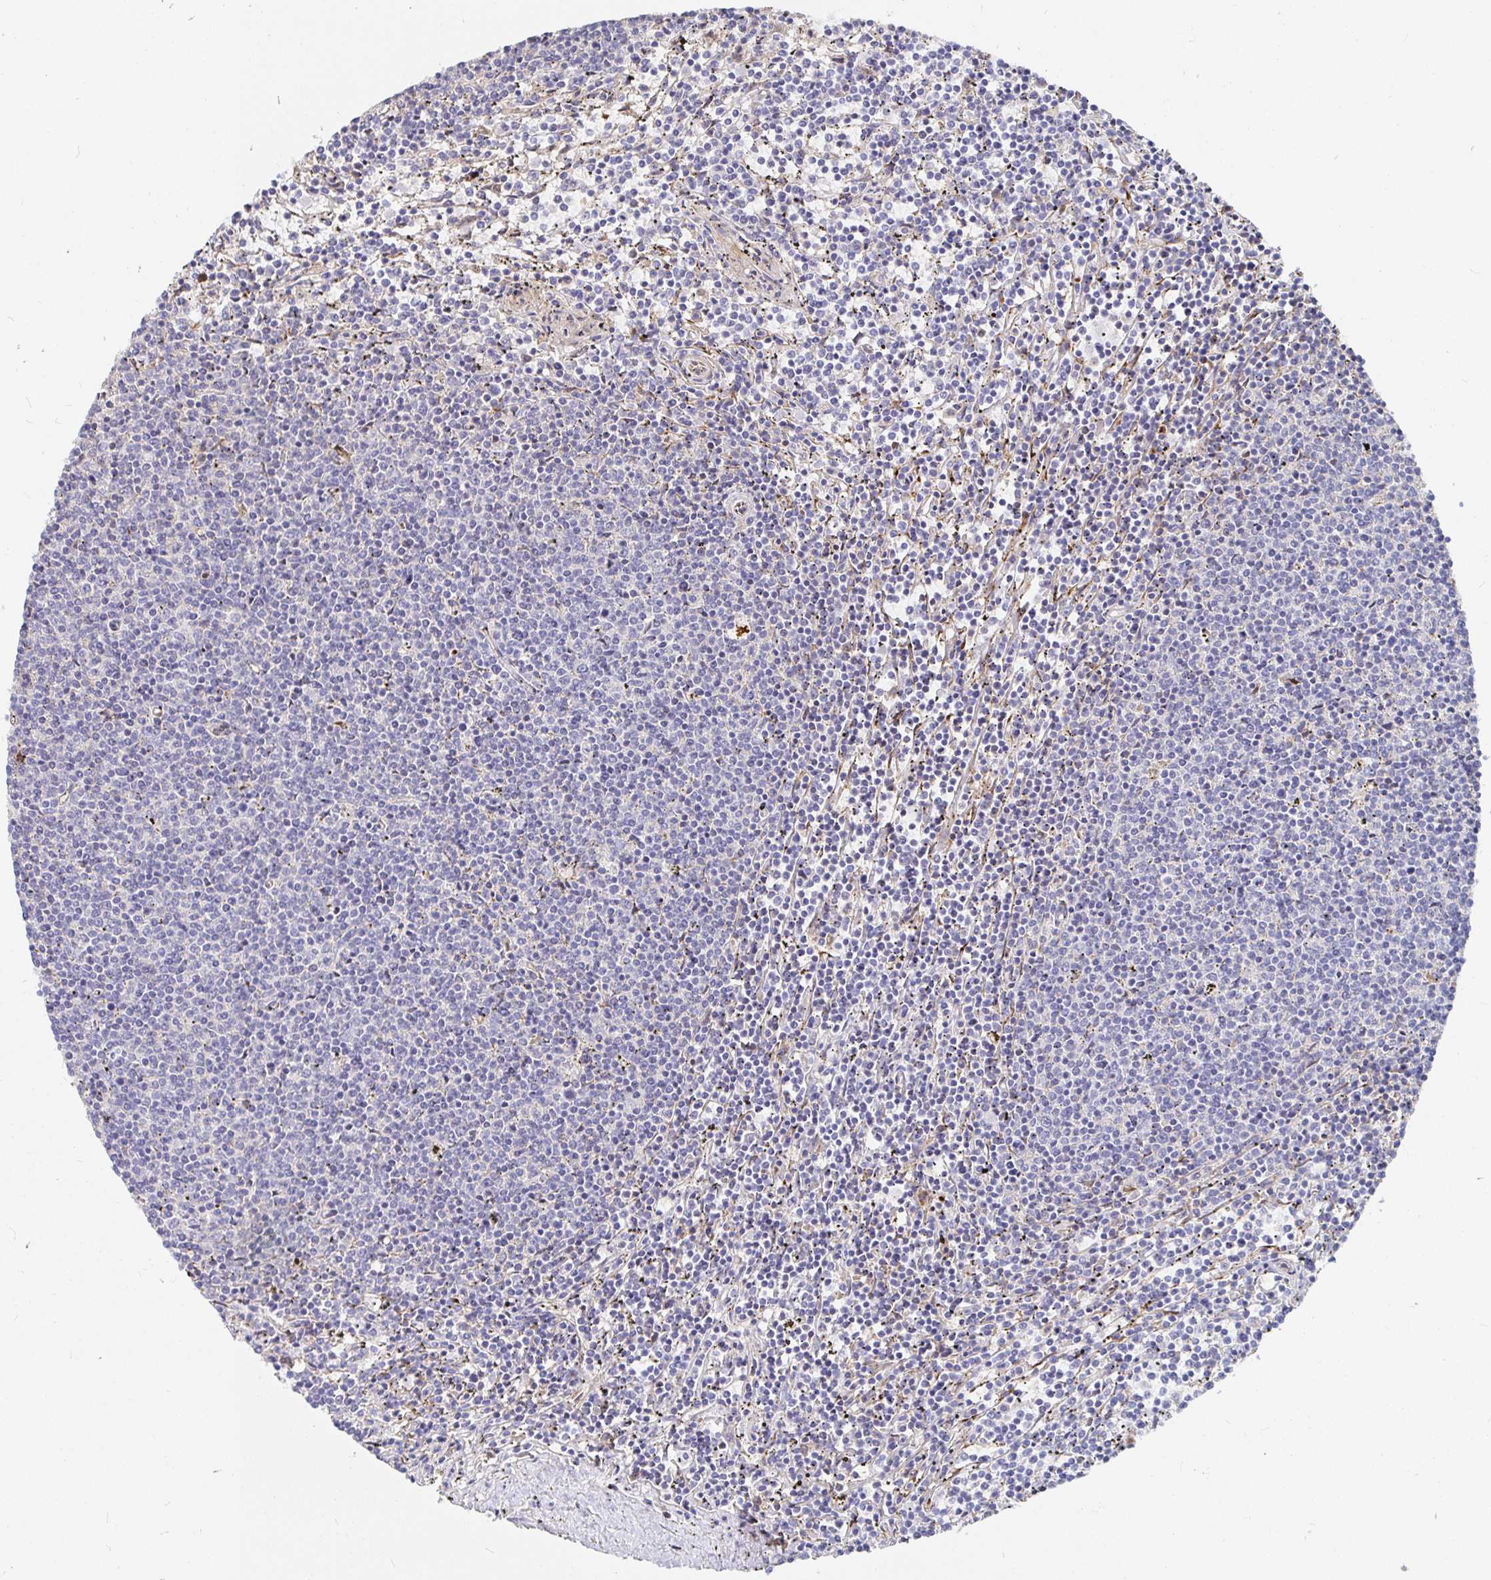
{"staining": {"intensity": "negative", "quantity": "none", "location": "none"}, "tissue": "lymphoma", "cell_type": "Tumor cells", "image_type": "cancer", "snomed": [{"axis": "morphology", "description": "Malignant lymphoma, non-Hodgkin's type, Low grade"}, {"axis": "topography", "description": "Spleen"}], "caption": "Tumor cells are negative for protein expression in human low-grade malignant lymphoma, non-Hodgkin's type.", "gene": "KCTD19", "patient": {"sex": "female", "age": 50}}